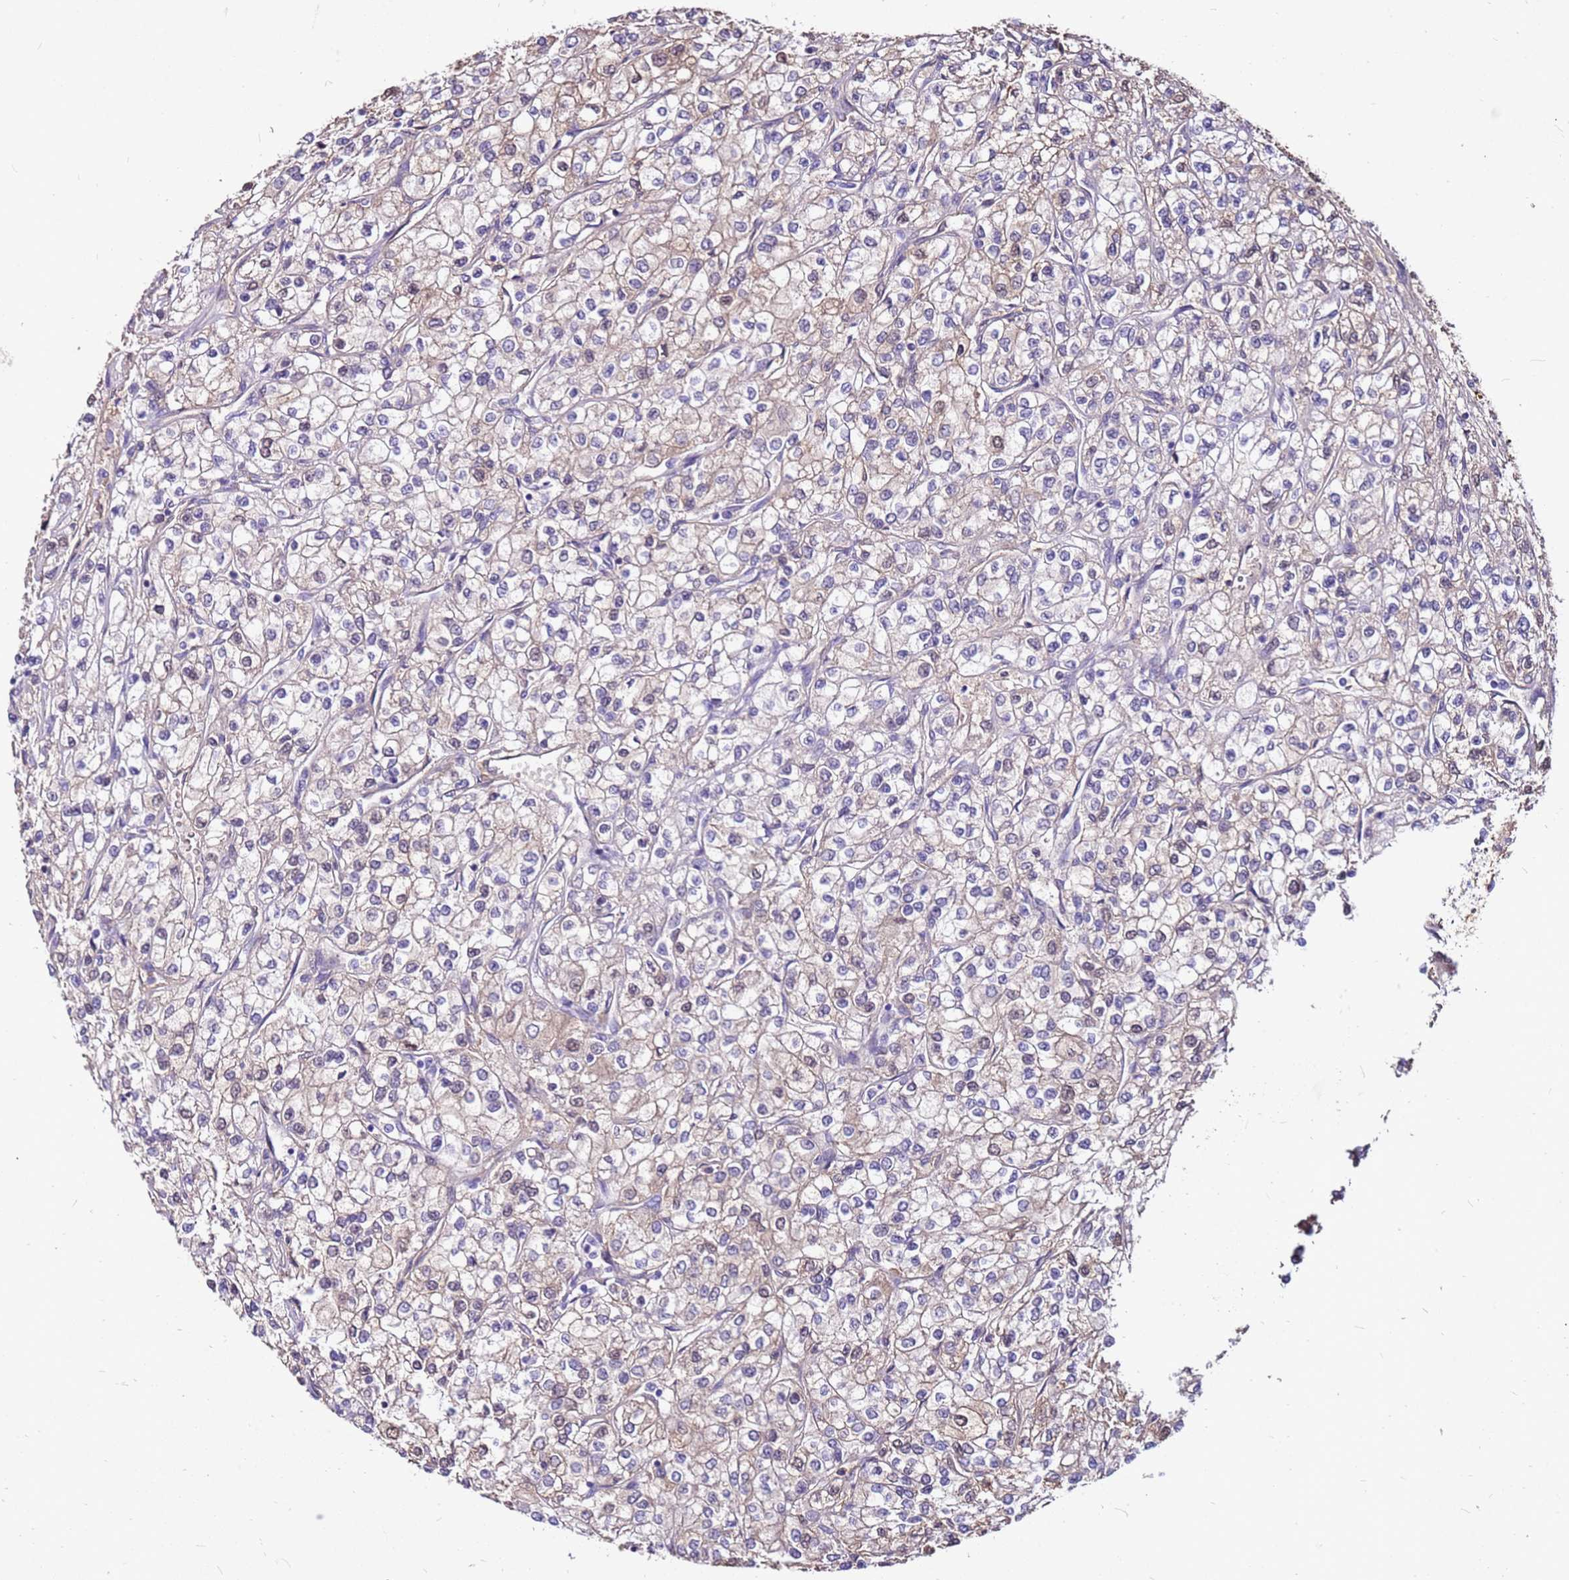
{"staining": {"intensity": "weak", "quantity": "25%-75%", "location": "cytoplasmic/membranous"}, "tissue": "renal cancer", "cell_type": "Tumor cells", "image_type": "cancer", "snomed": [{"axis": "morphology", "description": "Adenocarcinoma, NOS"}, {"axis": "topography", "description": "Kidney"}], "caption": "A photomicrograph of renal cancer stained for a protein shows weak cytoplasmic/membranous brown staining in tumor cells. (Stains: DAB in brown, nuclei in blue, Microscopy: brightfield microscopy at high magnification).", "gene": "ALDH1A3", "patient": {"sex": "male", "age": 80}}